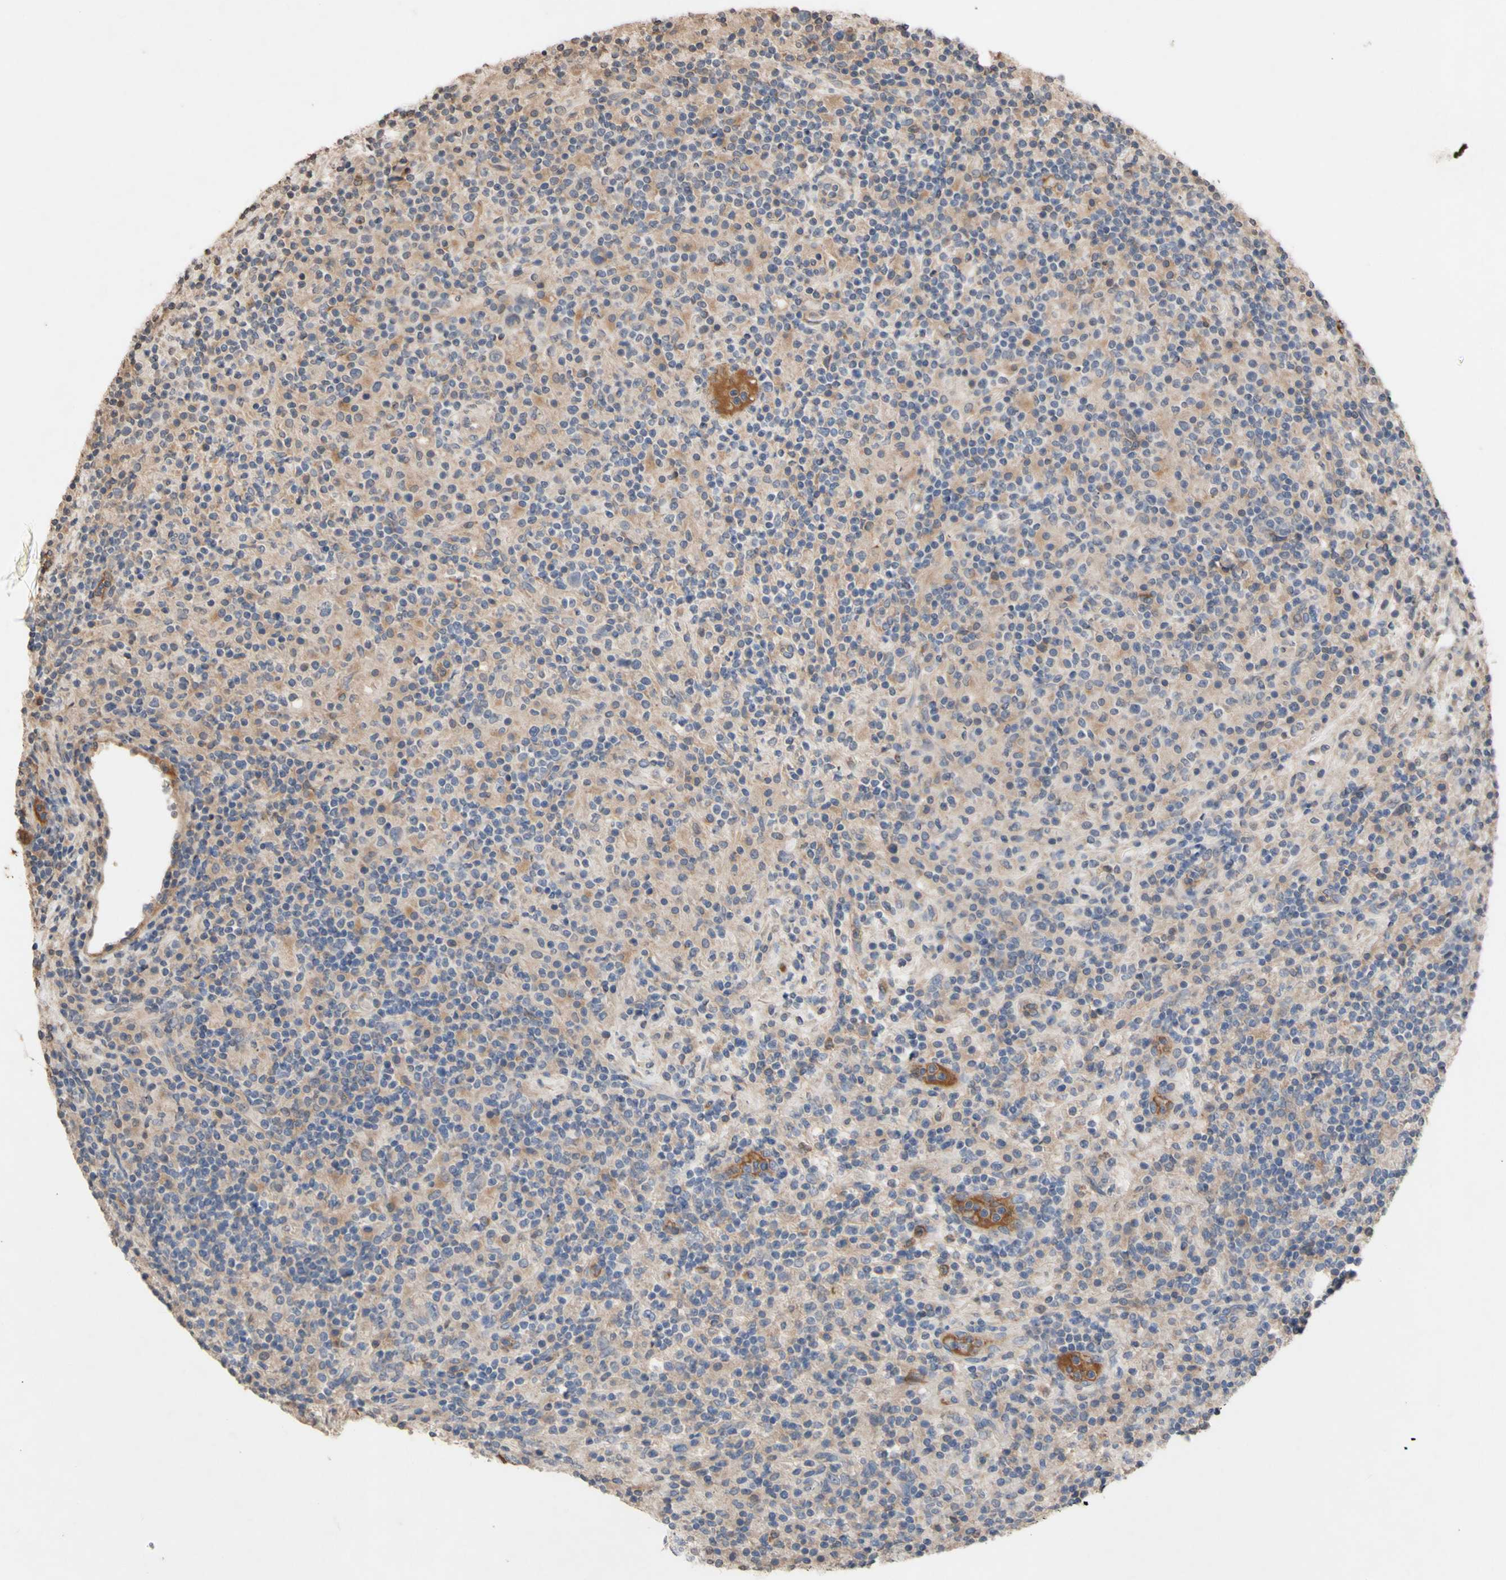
{"staining": {"intensity": "weak", "quantity": "<25%", "location": "cytoplasmic/membranous"}, "tissue": "lymphoma", "cell_type": "Tumor cells", "image_type": "cancer", "snomed": [{"axis": "morphology", "description": "Hodgkin's disease, NOS"}, {"axis": "topography", "description": "Lymph node"}], "caption": "Immunohistochemistry (IHC) of lymphoma displays no staining in tumor cells. The staining is performed using DAB brown chromogen with nuclei counter-stained in using hematoxylin.", "gene": "NECTIN3", "patient": {"sex": "male", "age": 70}}